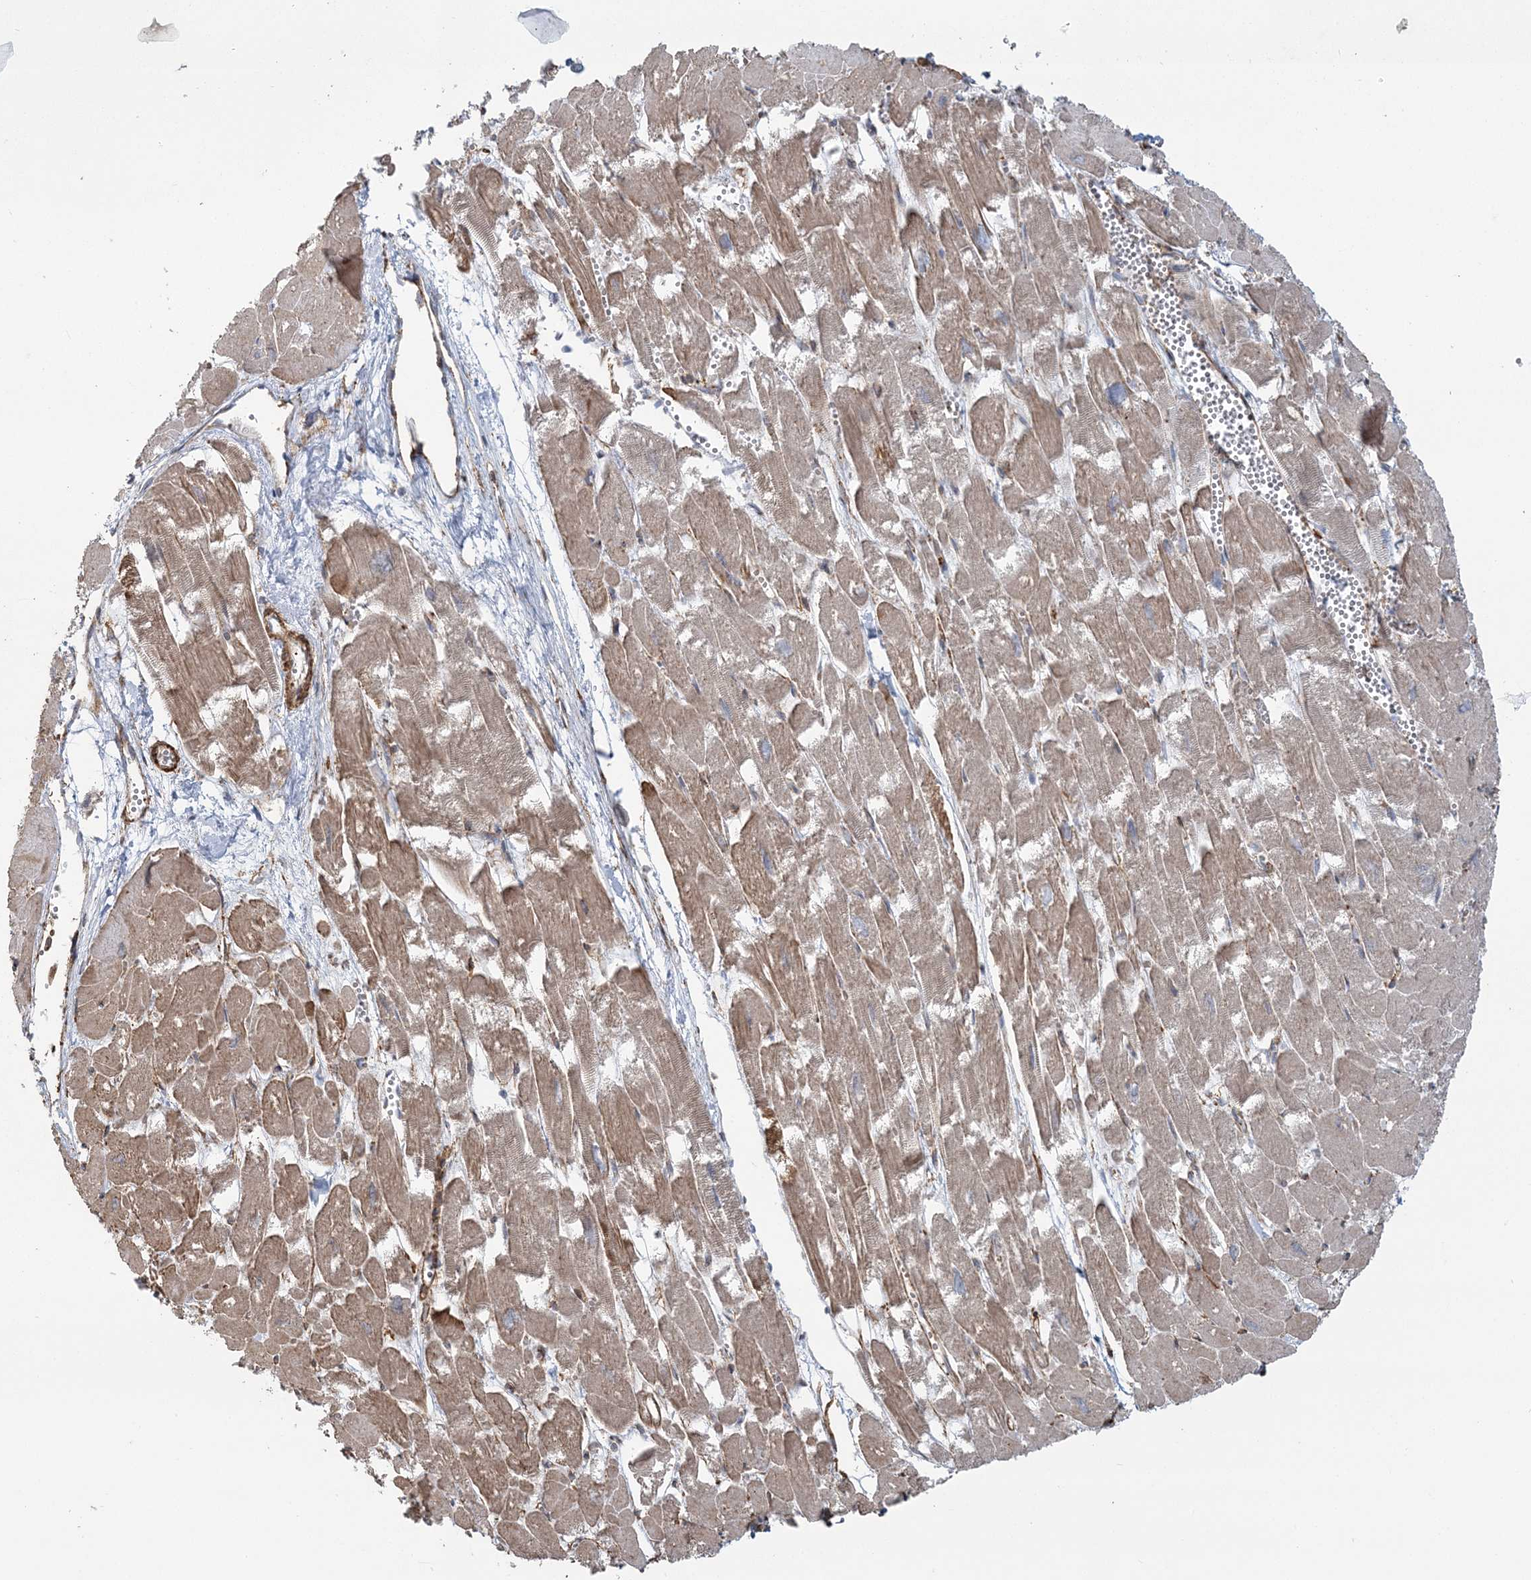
{"staining": {"intensity": "moderate", "quantity": "<25%", "location": "cytoplasmic/membranous"}, "tissue": "heart muscle", "cell_type": "Cardiomyocytes", "image_type": "normal", "snomed": [{"axis": "morphology", "description": "Normal tissue, NOS"}, {"axis": "topography", "description": "Heart"}], "caption": "The immunohistochemical stain highlights moderate cytoplasmic/membranous positivity in cardiomyocytes of unremarkable heart muscle. (brown staining indicates protein expression, while blue staining denotes nuclei).", "gene": "TRAF3IP2", "patient": {"sex": "male", "age": 54}}